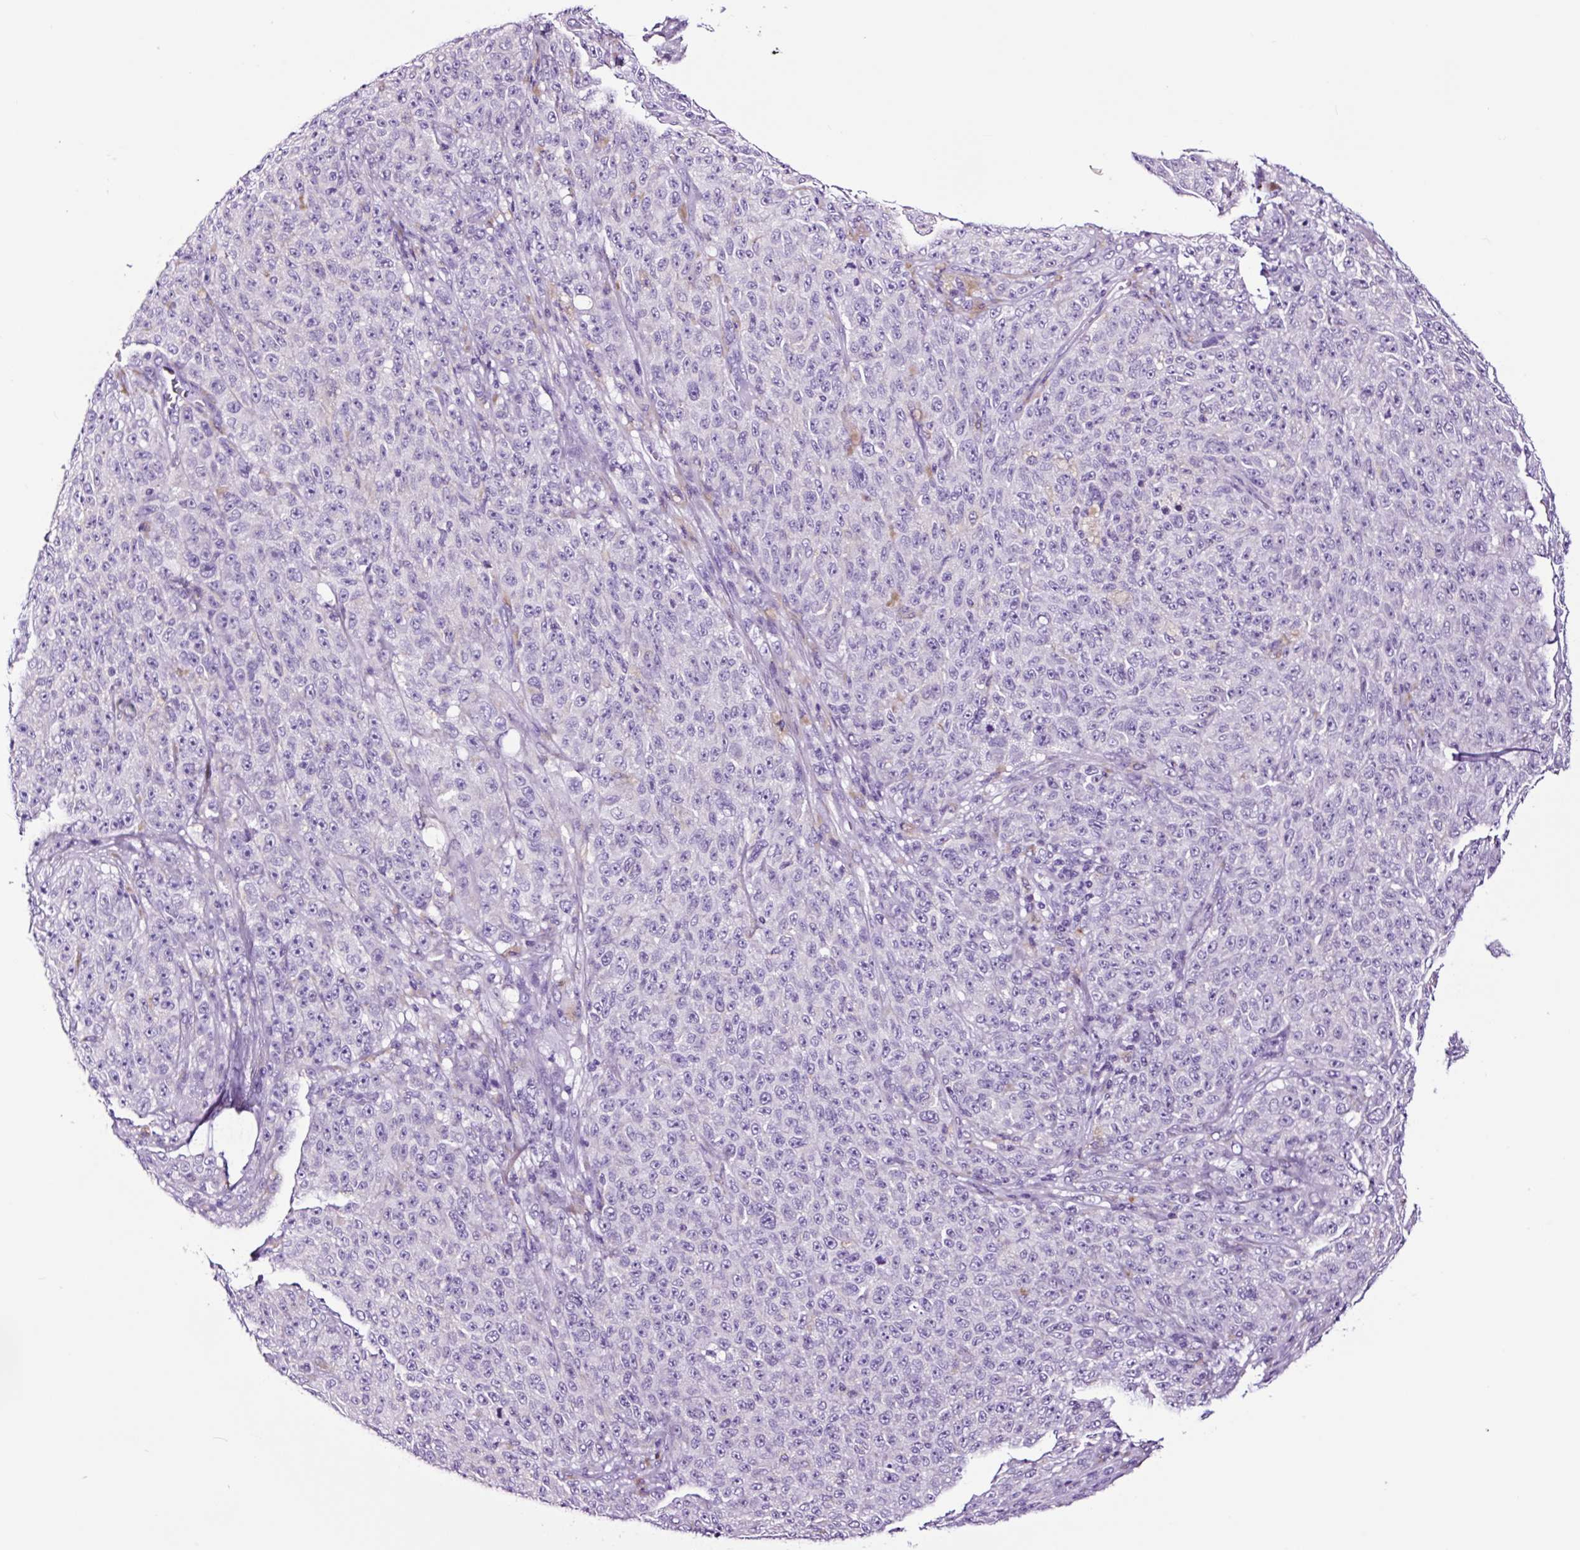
{"staining": {"intensity": "negative", "quantity": "none", "location": "none"}, "tissue": "melanoma", "cell_type": "Tumor cells", "image_type": "cancer", "snomed": [{"axis": "morphology", "description": "Malignant melanoma, NOS"}, {"axis": "topography", "description": "Skin"}], "caption": "Histopathology image shows no significant protein expression in tumor cells of melanoma.", "gene": "FBXL7", "patient": {"sex": "female", "age": 82}}